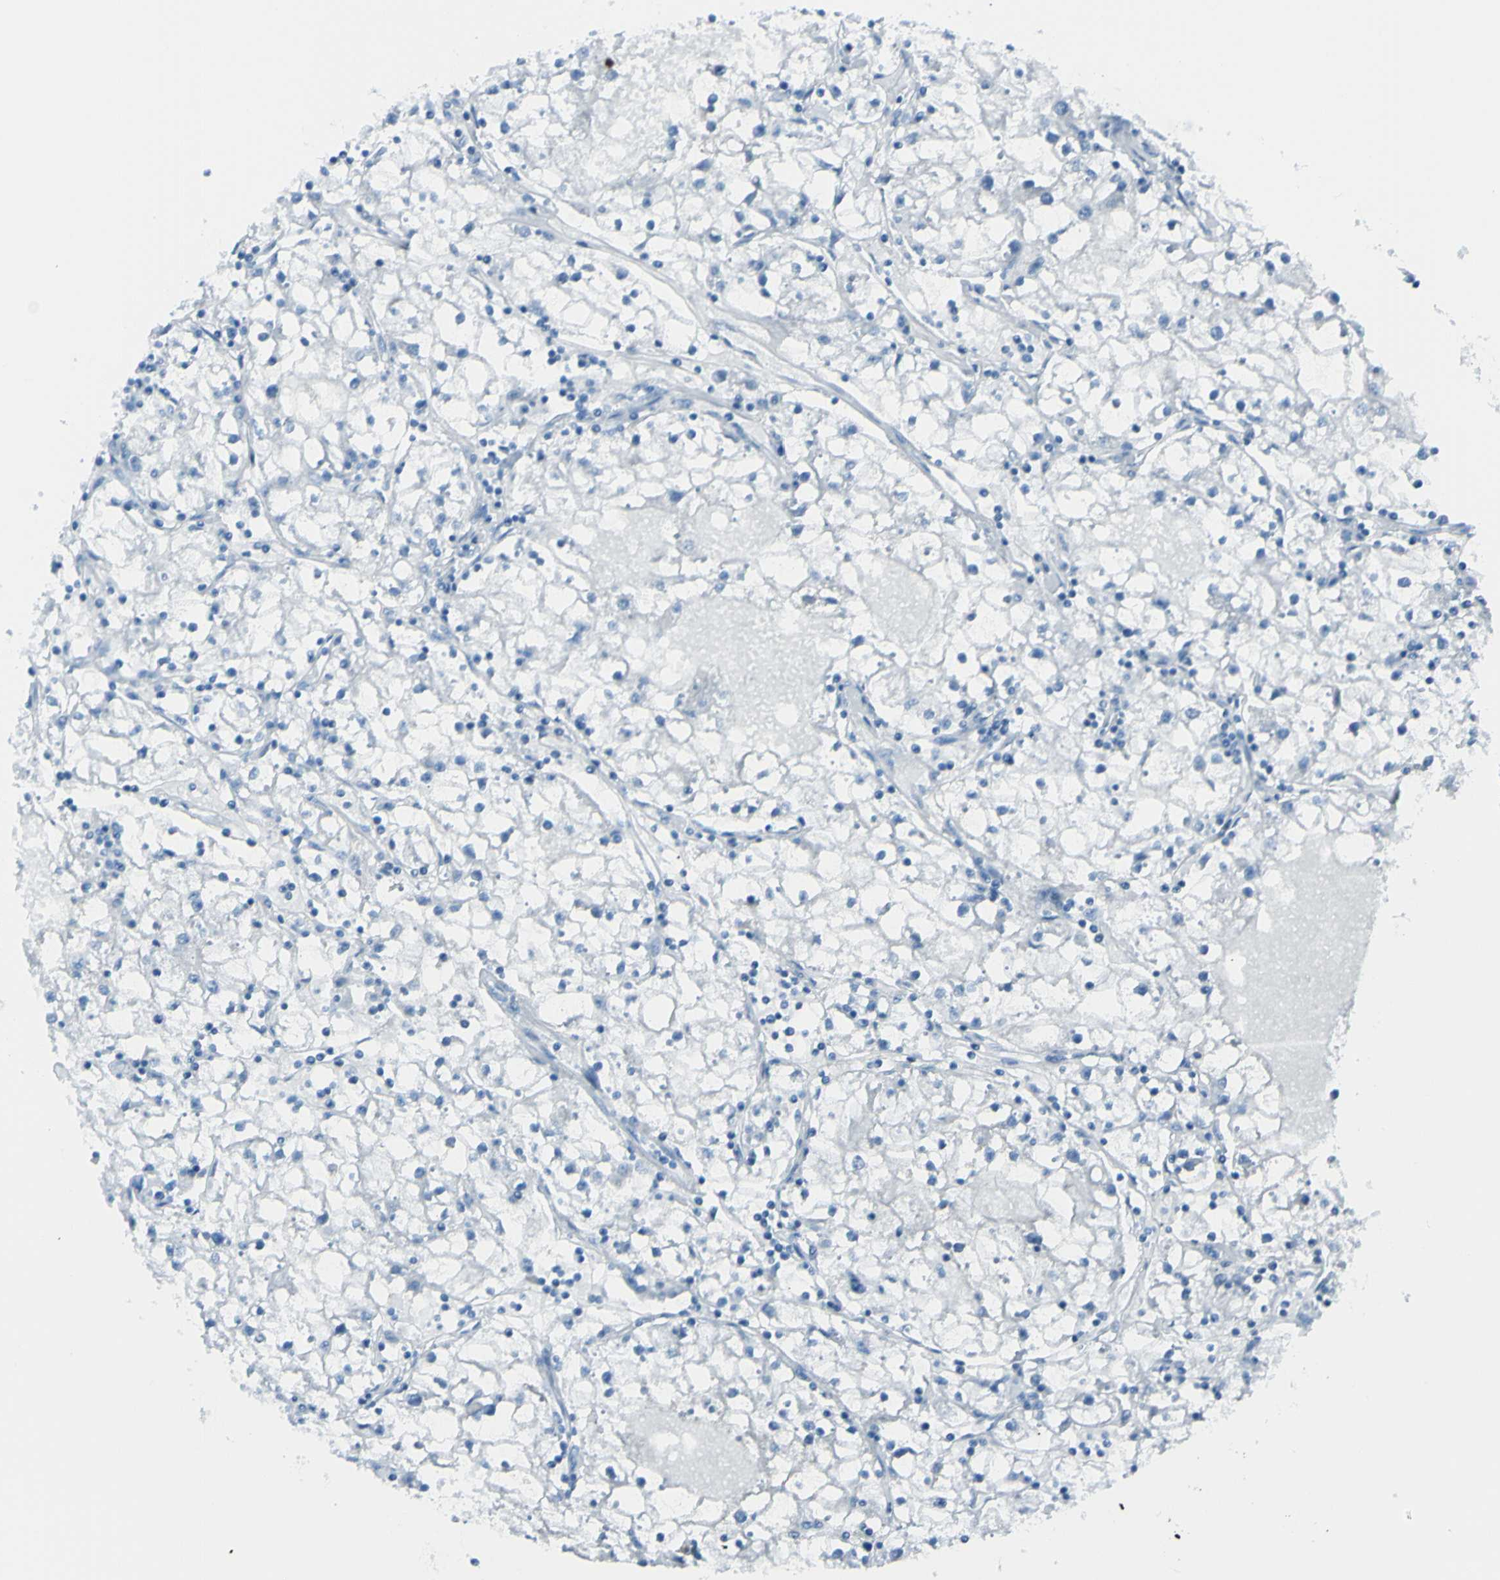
{"staining": {"intensity": "negative", "quantity": "none", "location": "none"}, "tissue": "renal cancer", "cell_type": "Tumor cells", "image_type": "cancer", "snomed": [{"axis": "morphology", "description": "Adenocarcinoma, NOS"}, {"axis": "topography", "description": "Kidney"}], "caption": "Immunohistochemical staining of human adenocarcinoma (renal) reveals no significant staining in tumor cells. (IHC, brightfield microscopy, high magnification).", "gene": "TFPI2", "patient": {"sex": "male", "age": 56}}